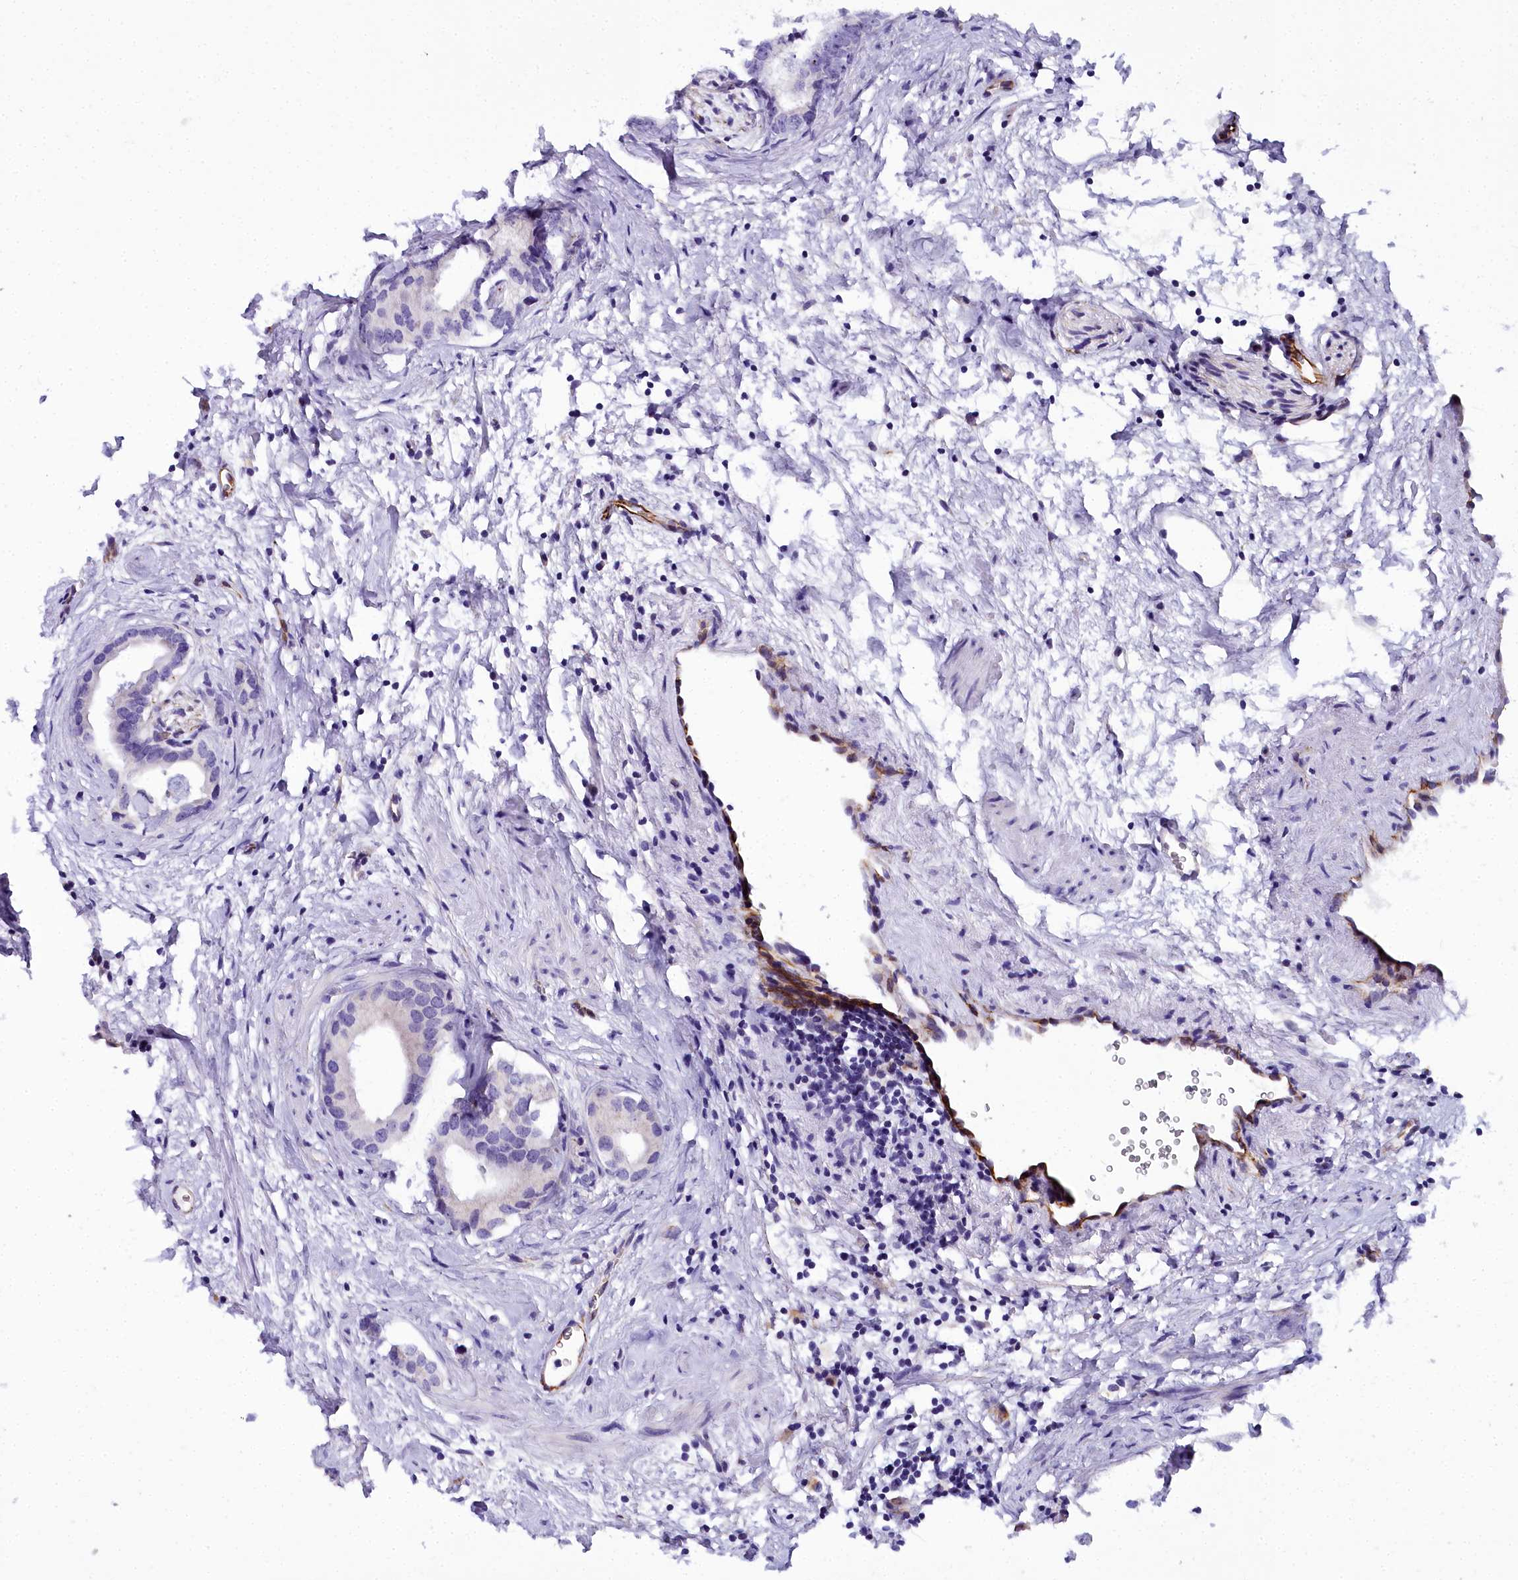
{"staining": {"intensity": "negative", "quantity": "none", "location": "none"}, "tissue": "prostate cancer", "cell_type": "Tumor cells", "image_type": "cancer", "snomed": [{"axis": "morphology", "description": "Adenocarcinoma, Low grade"}, {"axis": "topography", "description": "Prostate"}], "caption": "Tumor cells show no significant protein positivity in prostate cancer (adenocarcinoma (low-grade)).", "gene": "TIMM22", "patient": {"sex": "male", "age": 63}}